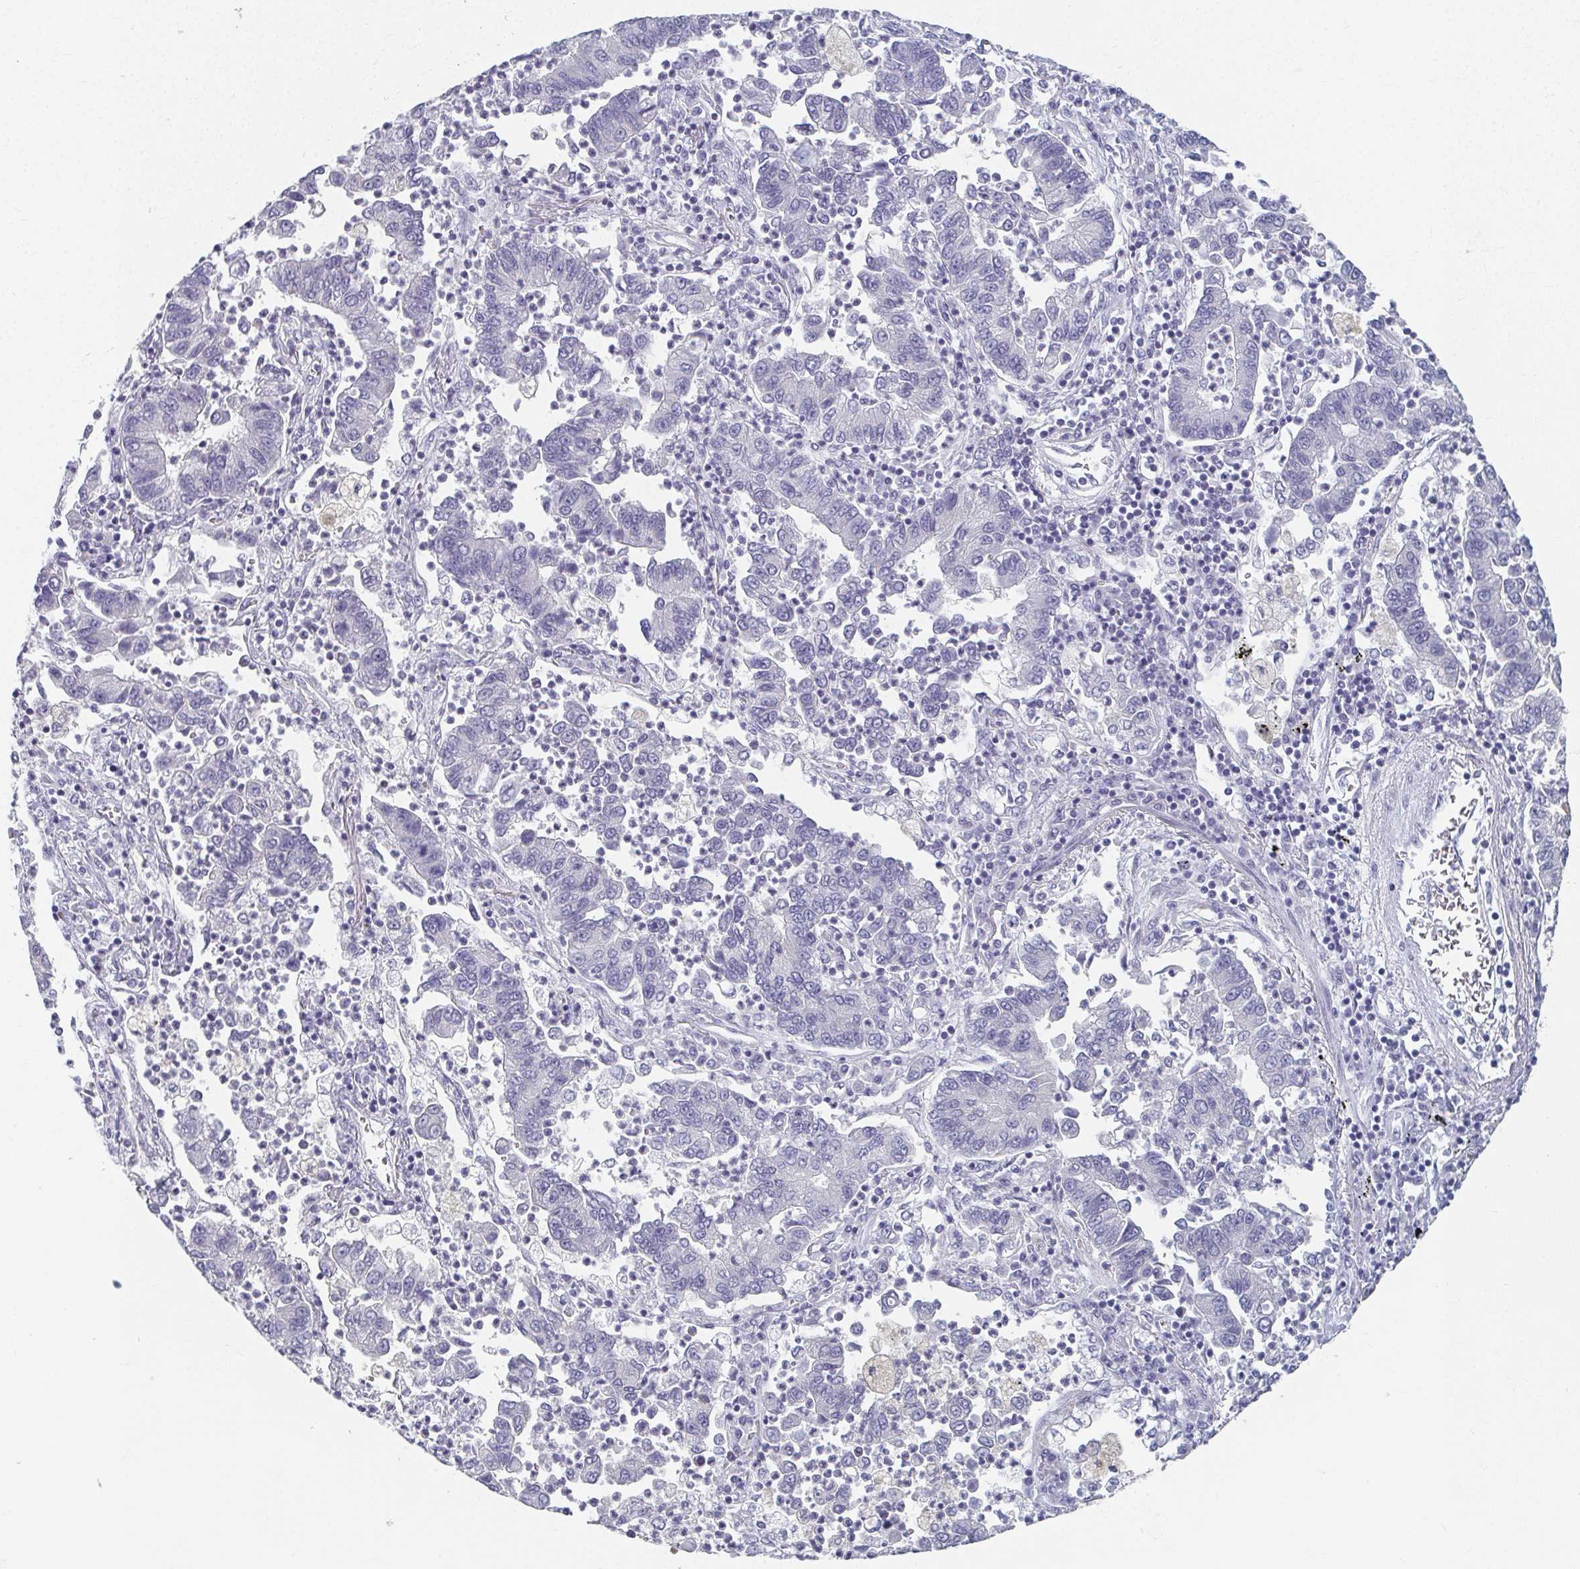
{"staining": {"intensity": "negative", "quantity": "none", "location": "none"}, "tissue": "lung cancer", "cell_type": "Tumor cells", "image_type": "cancer", "snomed": [{"axis": "morphology", "description": "Adenocarcinoma, NOS"}, {"axis": "topography", "description": "Lung"}], "caption": "Tumor cells show no significant positivity in lung cancer.", "gene": "CAMKV", "patient": {"sex": "female", "age": 57}}